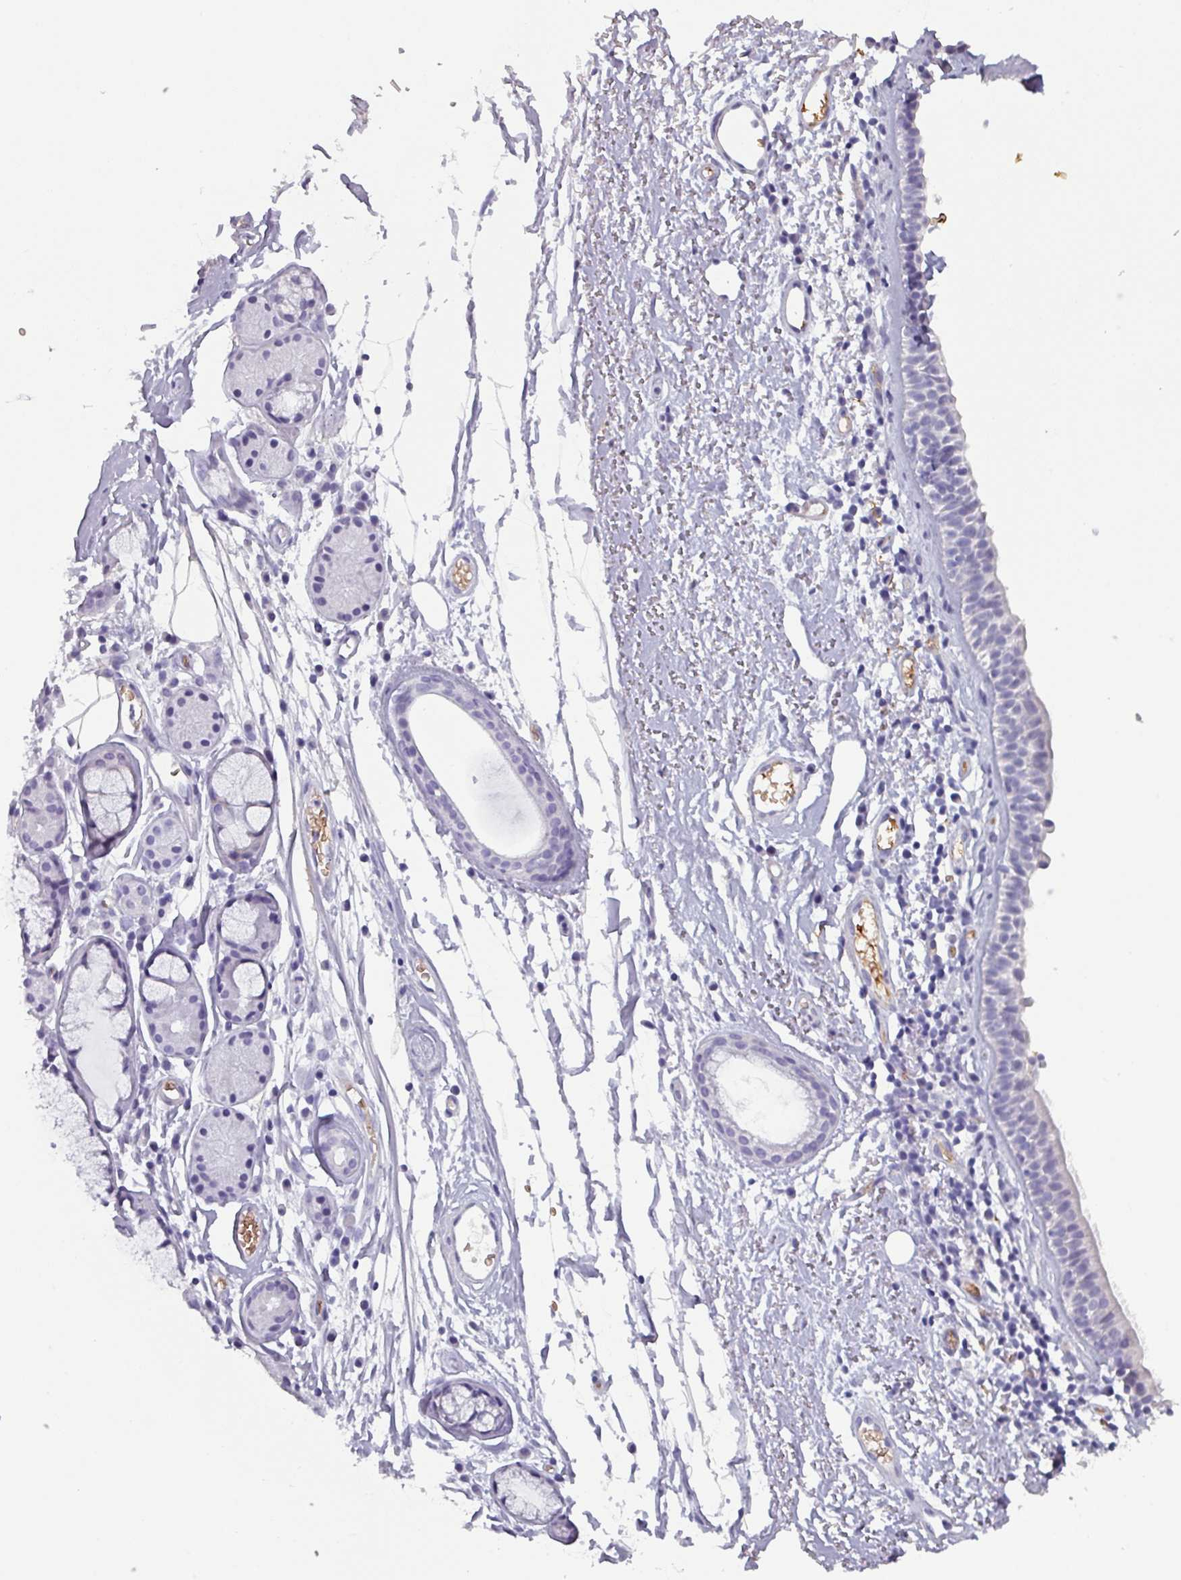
{"staining": {"intensity": "negative", "quantity": "none", "location": "none"}, "tissue": "nasopharynx", "cell_type": "Respiratory epithelial cells", "image_type": "normal", "snomed": [{"axis": "morphology", "description": "Normal tissue, NOS"}, {"axis": "topography", "description": "Cartilage tissue"}, {"axis": "topography", "description": "Nasopharynx"}], "caption": "Protein analysis of unremarkable nasopharynx shows no significant positivity in respiratory epithelial cells.", "gene": "AREL1", "patient": {"sex": "male", "age": 56}}